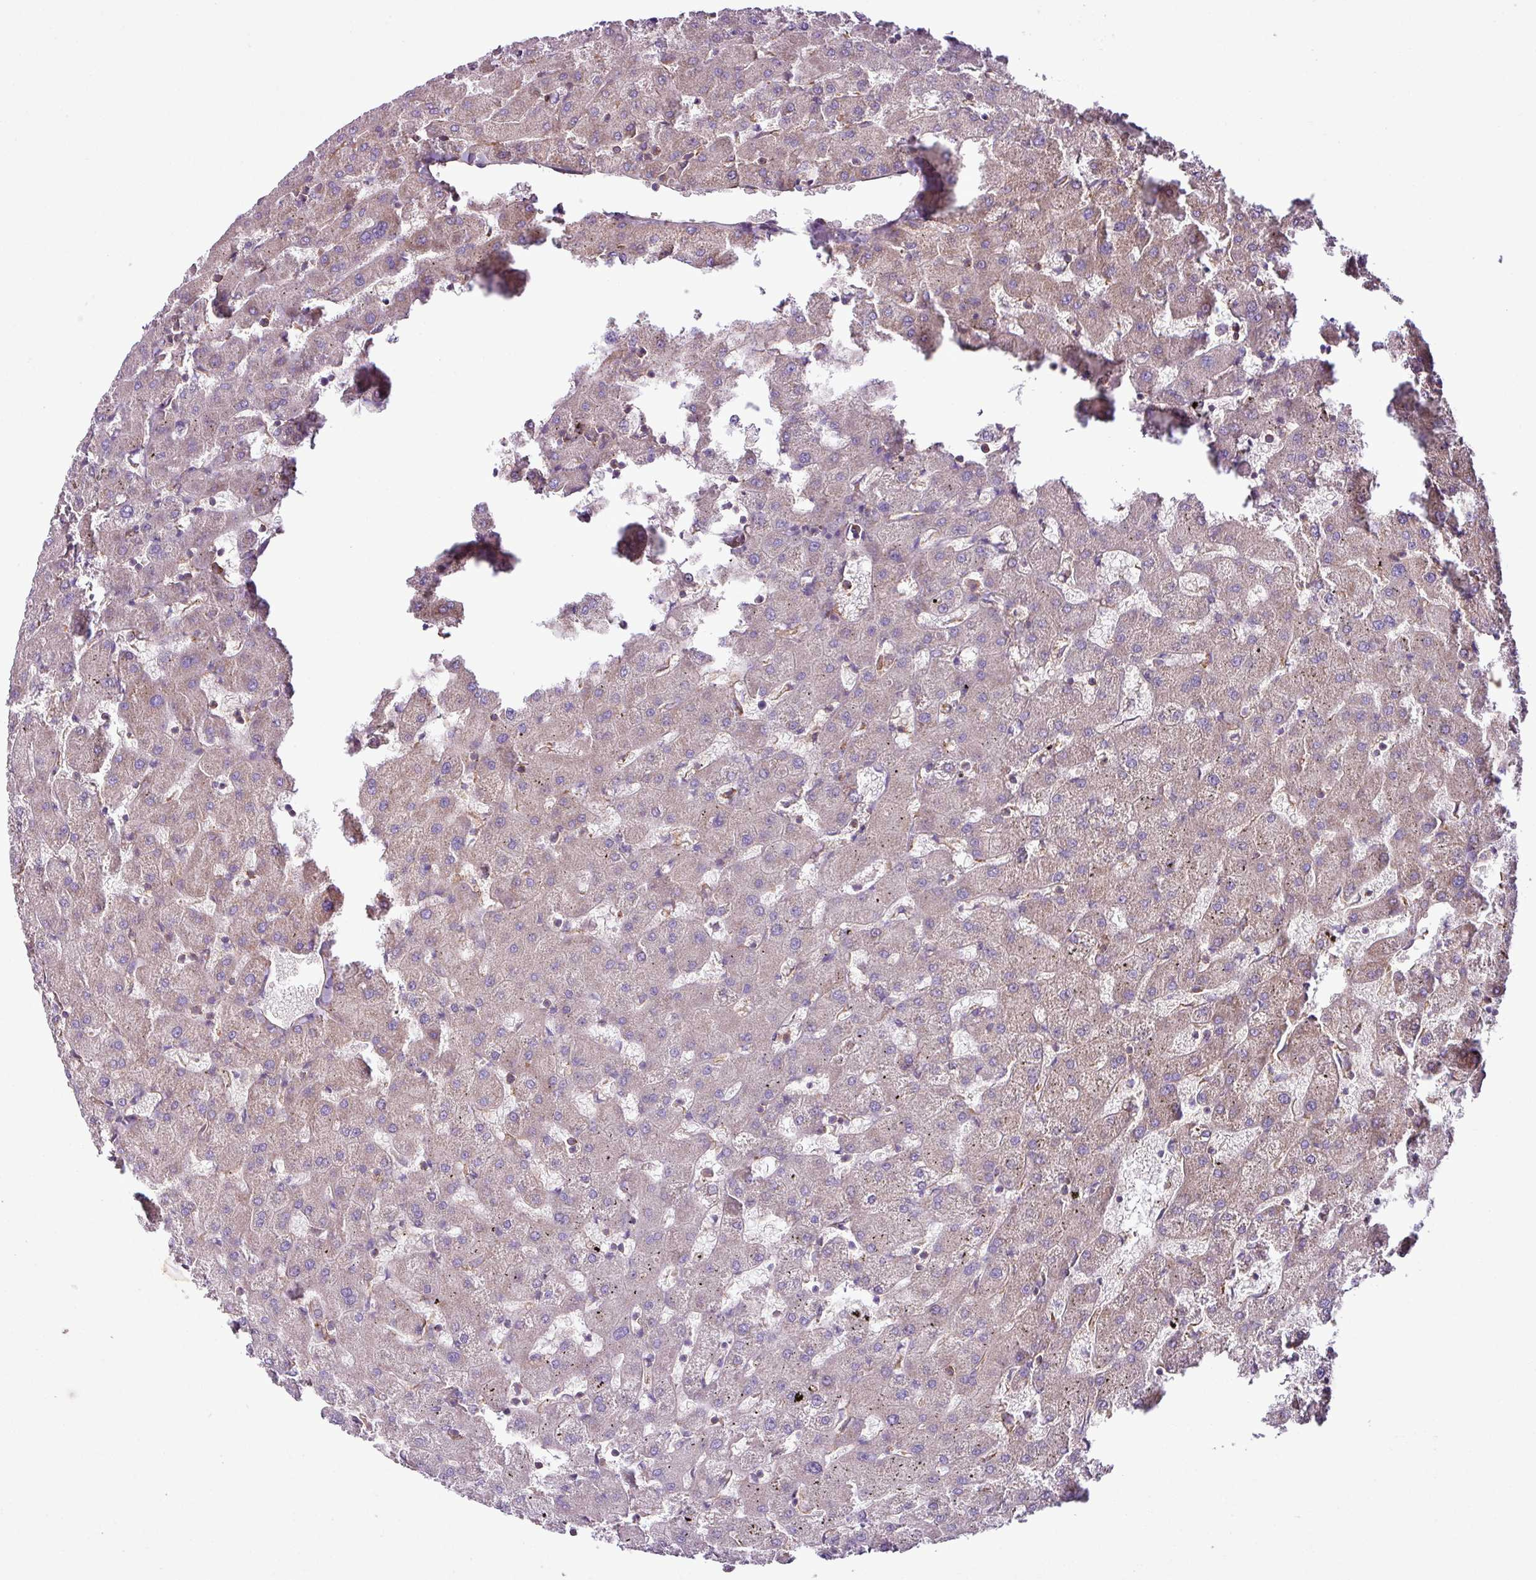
{"staining": {"intensity": "negative", "quantity": "none", "location": "none"}, "tissue": "liver", "cell_type": "Cholangiocytes", "image_type": "normal", "snomed": [{"axis": "morphology", "description": "Normal tissue, NOS"}, {"axis": "topography", "description": "Liver"}], "caption": "Immunohistochemistry of normal human liver shows no staining in cholangiocytes. Nuclei are stained in blue.", "gene": "ZNF106", "patient": {"sex": "female", "age": 63}}